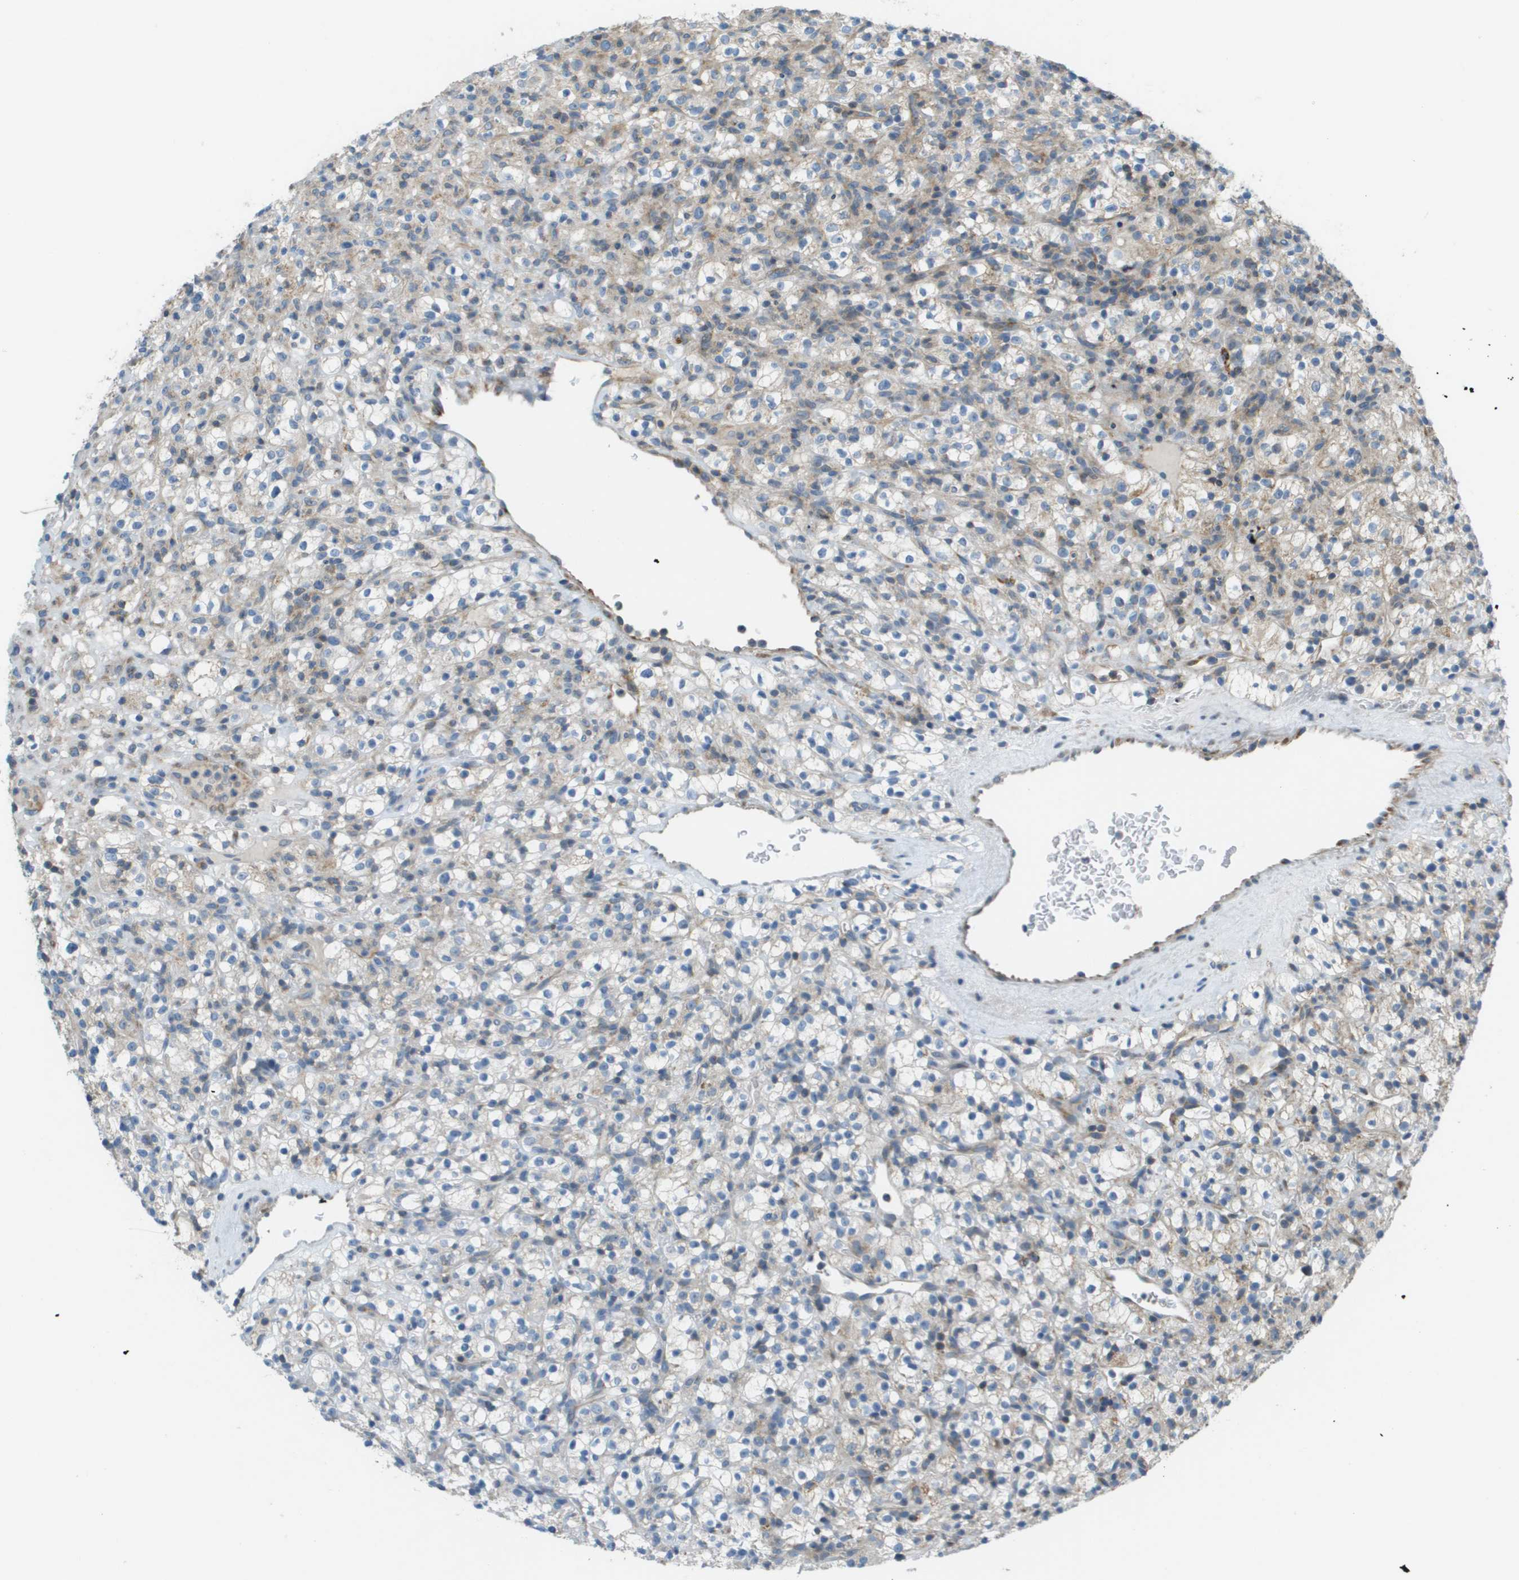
{"staining": {"intensity": "weak", "quantity": "<25%", "location": "cytoplasmic/membranous"}, "tissue": "renal cancer", "cell_type": "Tumor cells", "image_type": "cancer", "snomed": [{"axis": "morphology", "description": "Normal tissue, NOS"}, {"axis": "morphology", "description": "Adenocarcinoma, NOS"}, {"axis": "topography", "description": "Kidney"}], "caption": "Immunohistochemistry (IHC) of human renal cancer displays no staining in tumor cells.", "gene": "GALNT6", "patient": {"sex": "female", "age": 72}}